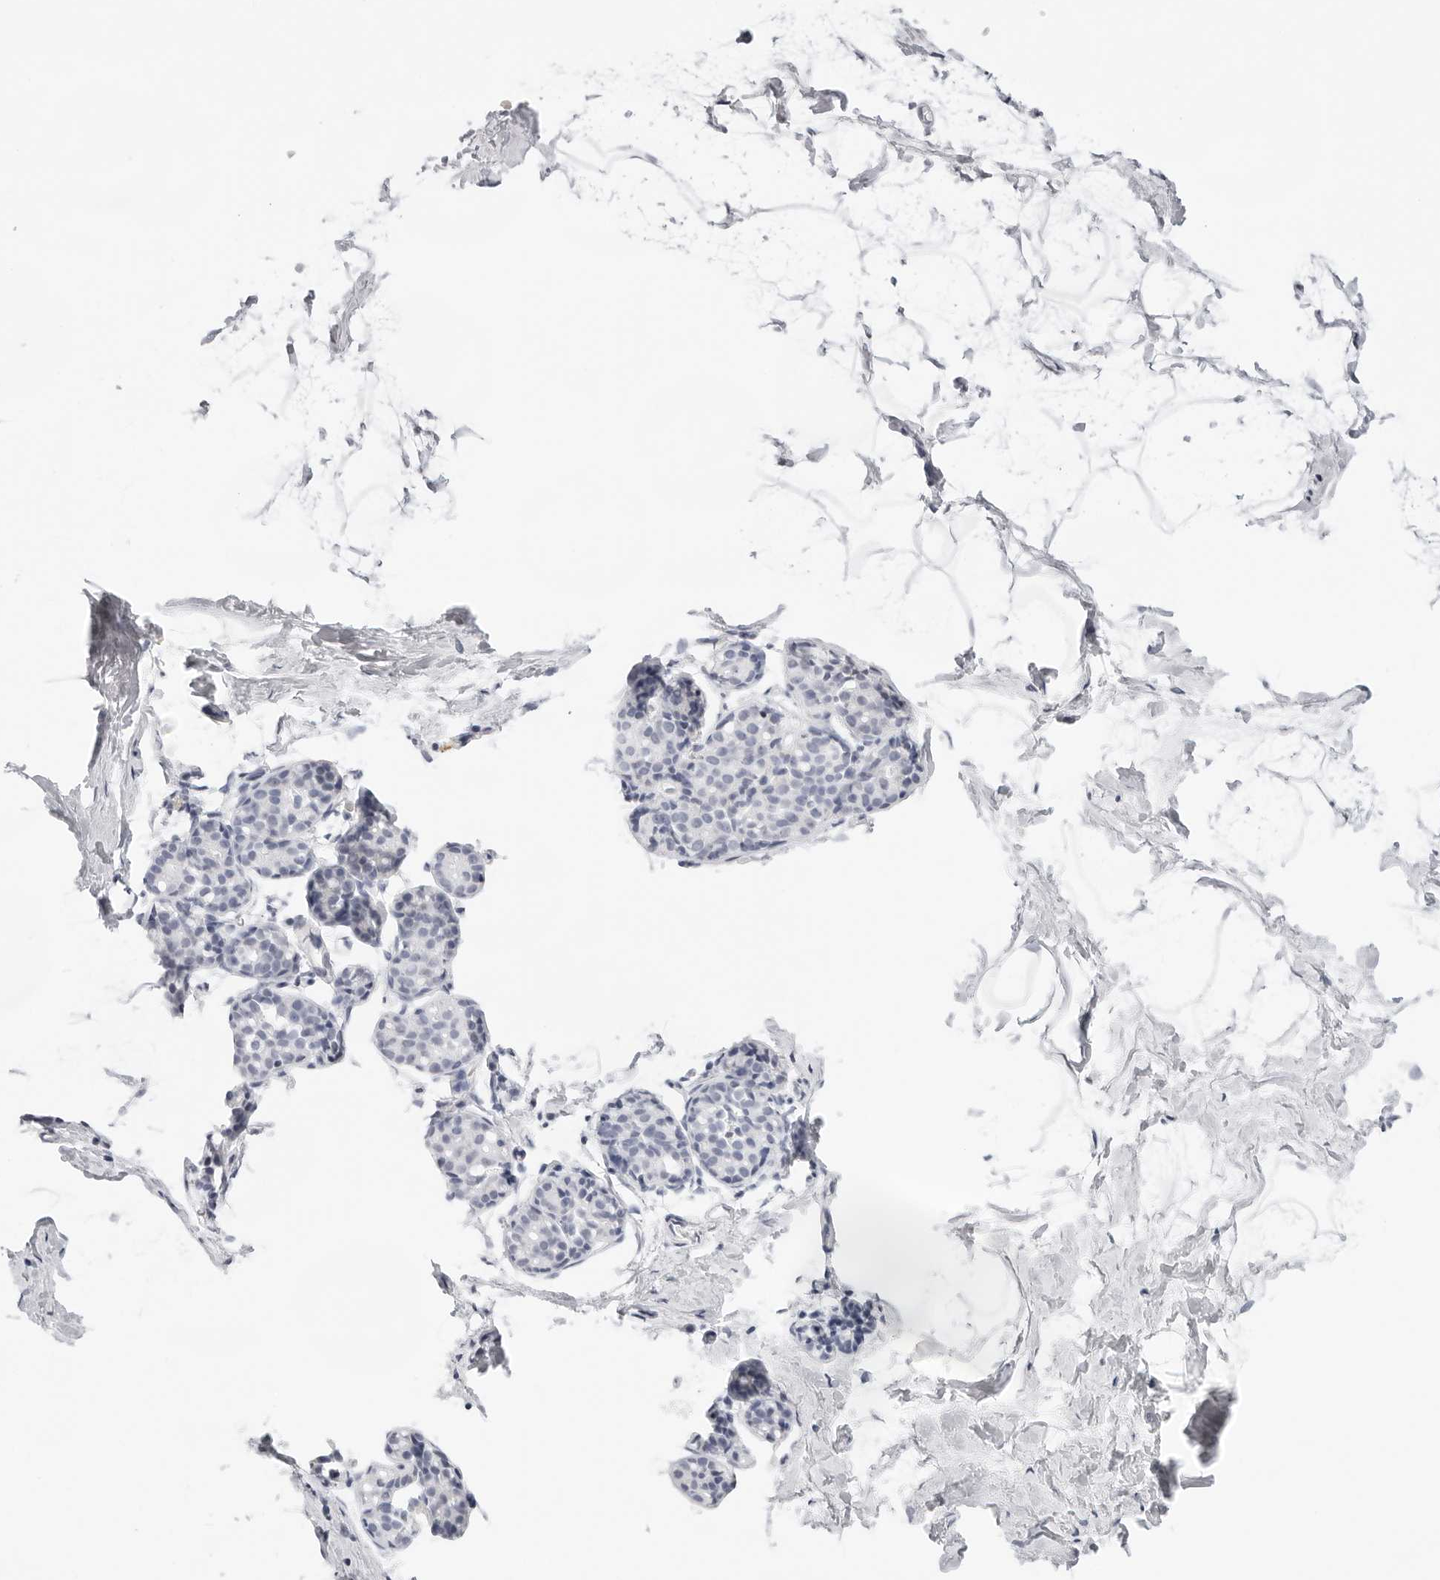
{"staining": {"intensity": "weak", "quantity": "<25%", "location": "cytoplasmic/membranous"}, "tissue": "breast", "cell_type": "Adipocytes", "image_type": "normal", "snomed": [{"axis": "morphology", "description": "Normal tissue, NOS"}, {"axis": "topography", "description": "Breast"}], "caption": "Immunohistochemistry (IHC) image of benign breast: human breast stained with DAB demonstrates no significant protein positivity in adipocytes.", "gene": "CIART", "patient": {"sex": "female", "age": 62}}